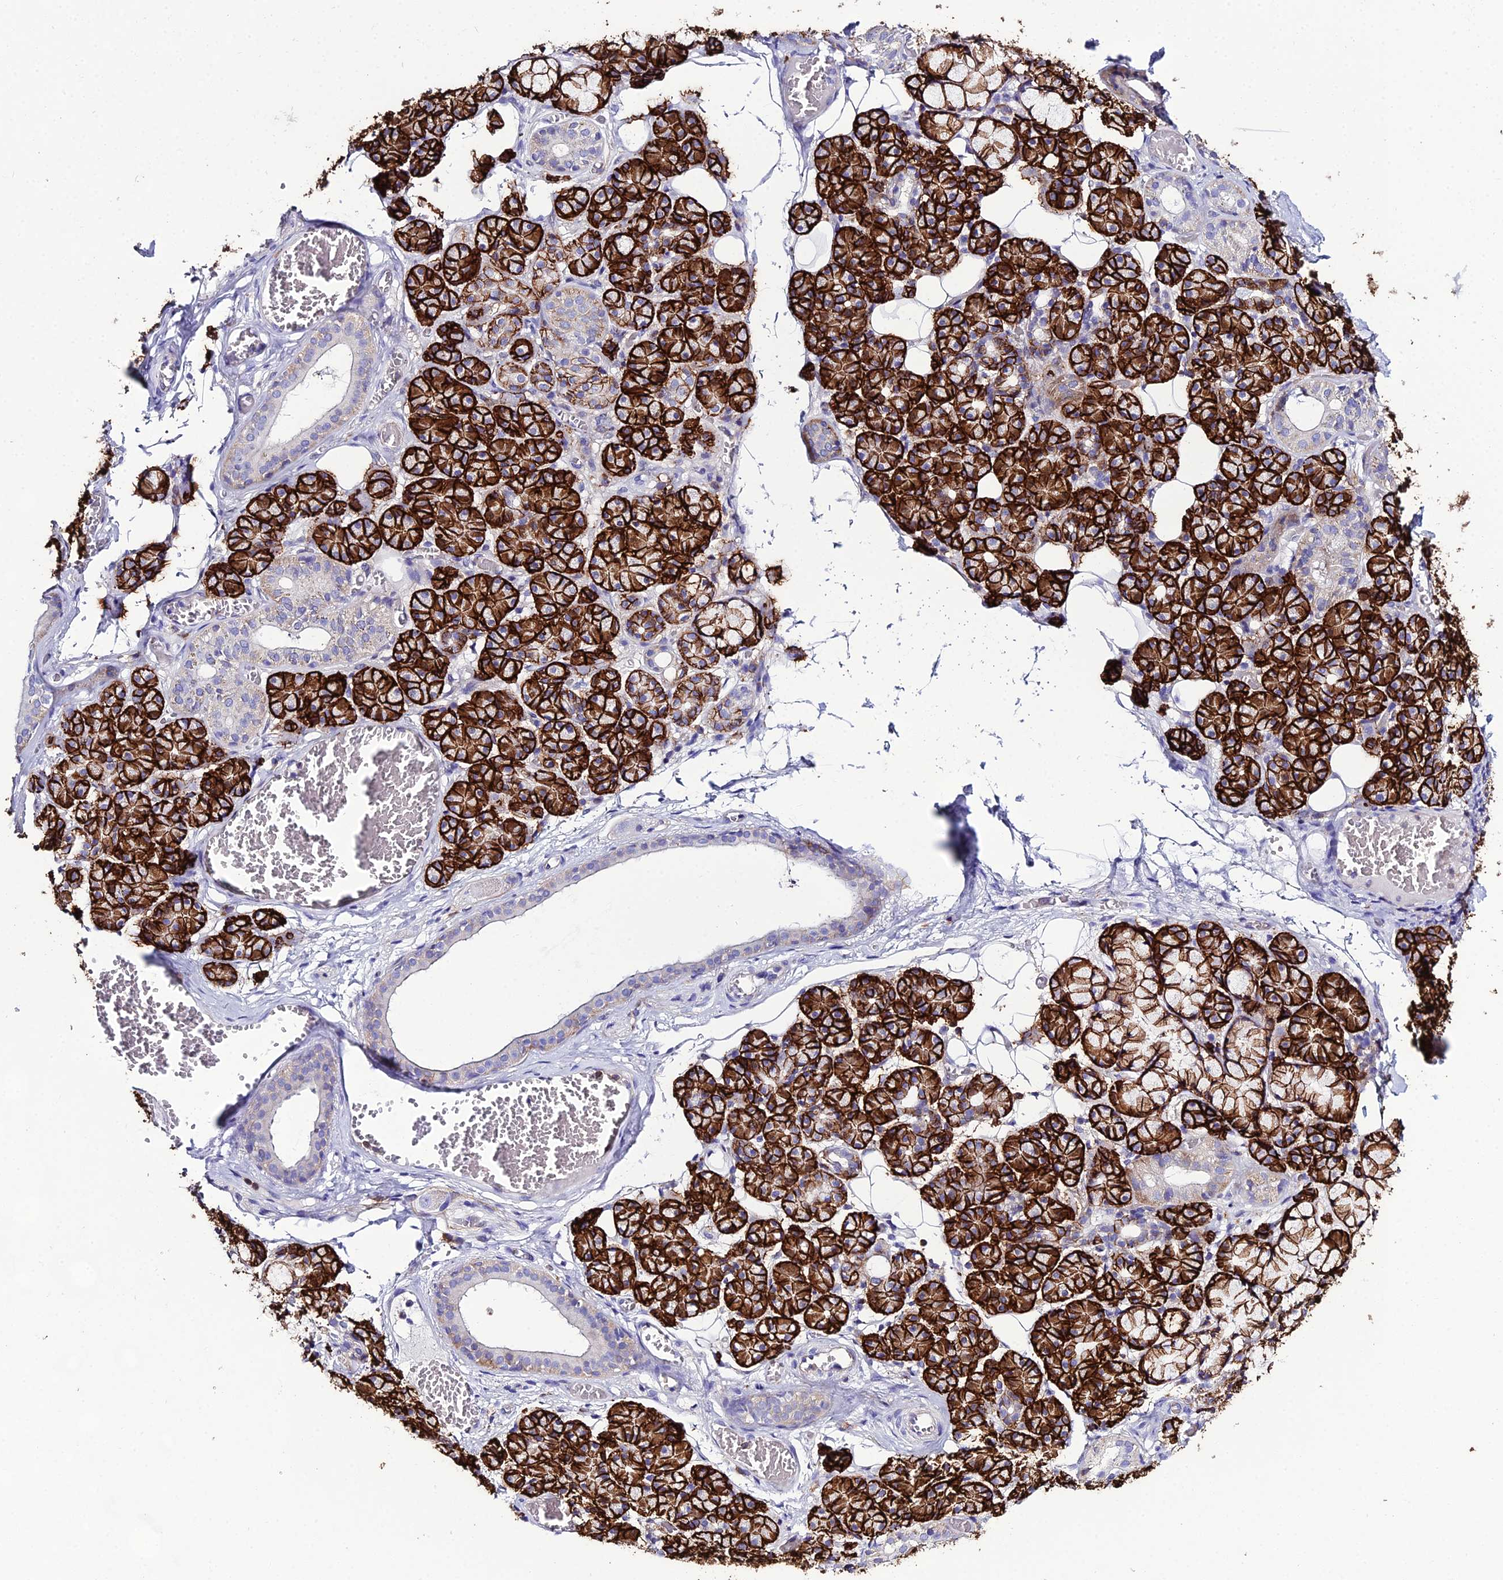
{"staining": {"intensity": "strong", "quantity": "25%-75%", "location": "cytoplasmic/membranous"}, "tissue": "salivary gland", "cell_type": "Glandular cells", "image_type": "normal", "snomed": [{"axis": "morphology", "description": "Normal tissue, NOS"}, {"axis": "topography", "description": "Salivary gland"}], "caption": "Protein expression analysis of unremarkable salivary gland displays strong cytoplasmic/membranous staining in about 25%-75% of glandular cells. (Stains: DAB (3,3'-diaminobenzidine) in brown, nuclei in blue, Microscopy: brightfield microscopy at high magnification).", "gene": "OR1Q1", "patient": {"sex": "male", "age": 63}}